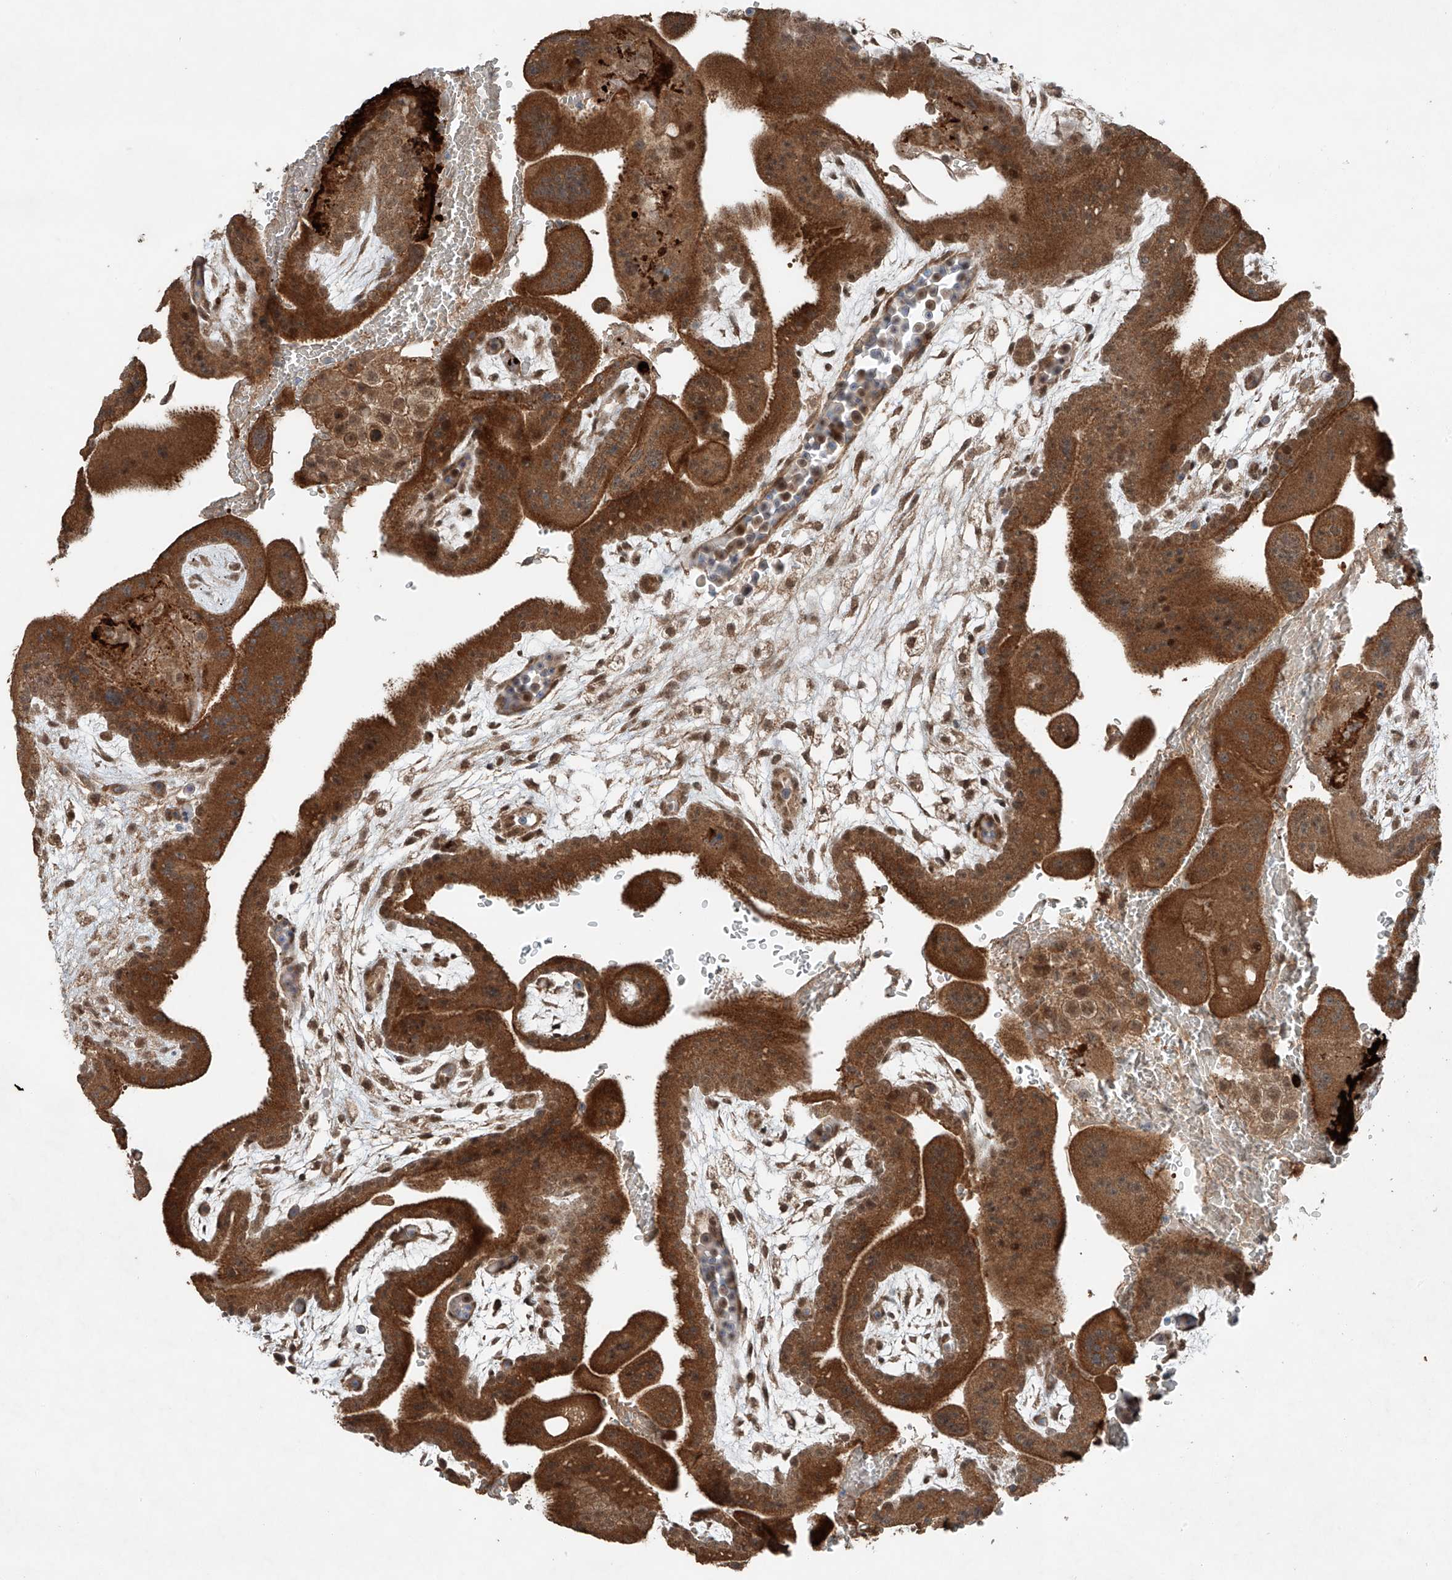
{"staining": {"intensity": "moderate", "quantity": ">75%", "location": "cytoplasmic/membranous,nuclear"}, "tissue": "placenta", "cell_type": "Decidual cells", "image_type": "normal", "snomed": [{"axis": "morphology", "description": "Normal tissue, NOS"}, {"axis": "topography", "description": "Placenta"}], "caption": "DAB (3,3'-diaminobenzidine) immunohistochemical staining of unremarkable human placenta exhibits moderate cytoplasmic/membranous,nuclear protein positivity in approximately >75% of decidual cells. (IHC, brightfield microscopy, high magnification).", "gene": "ZNF620", "patient": {"sex": "female", "age": 35}}